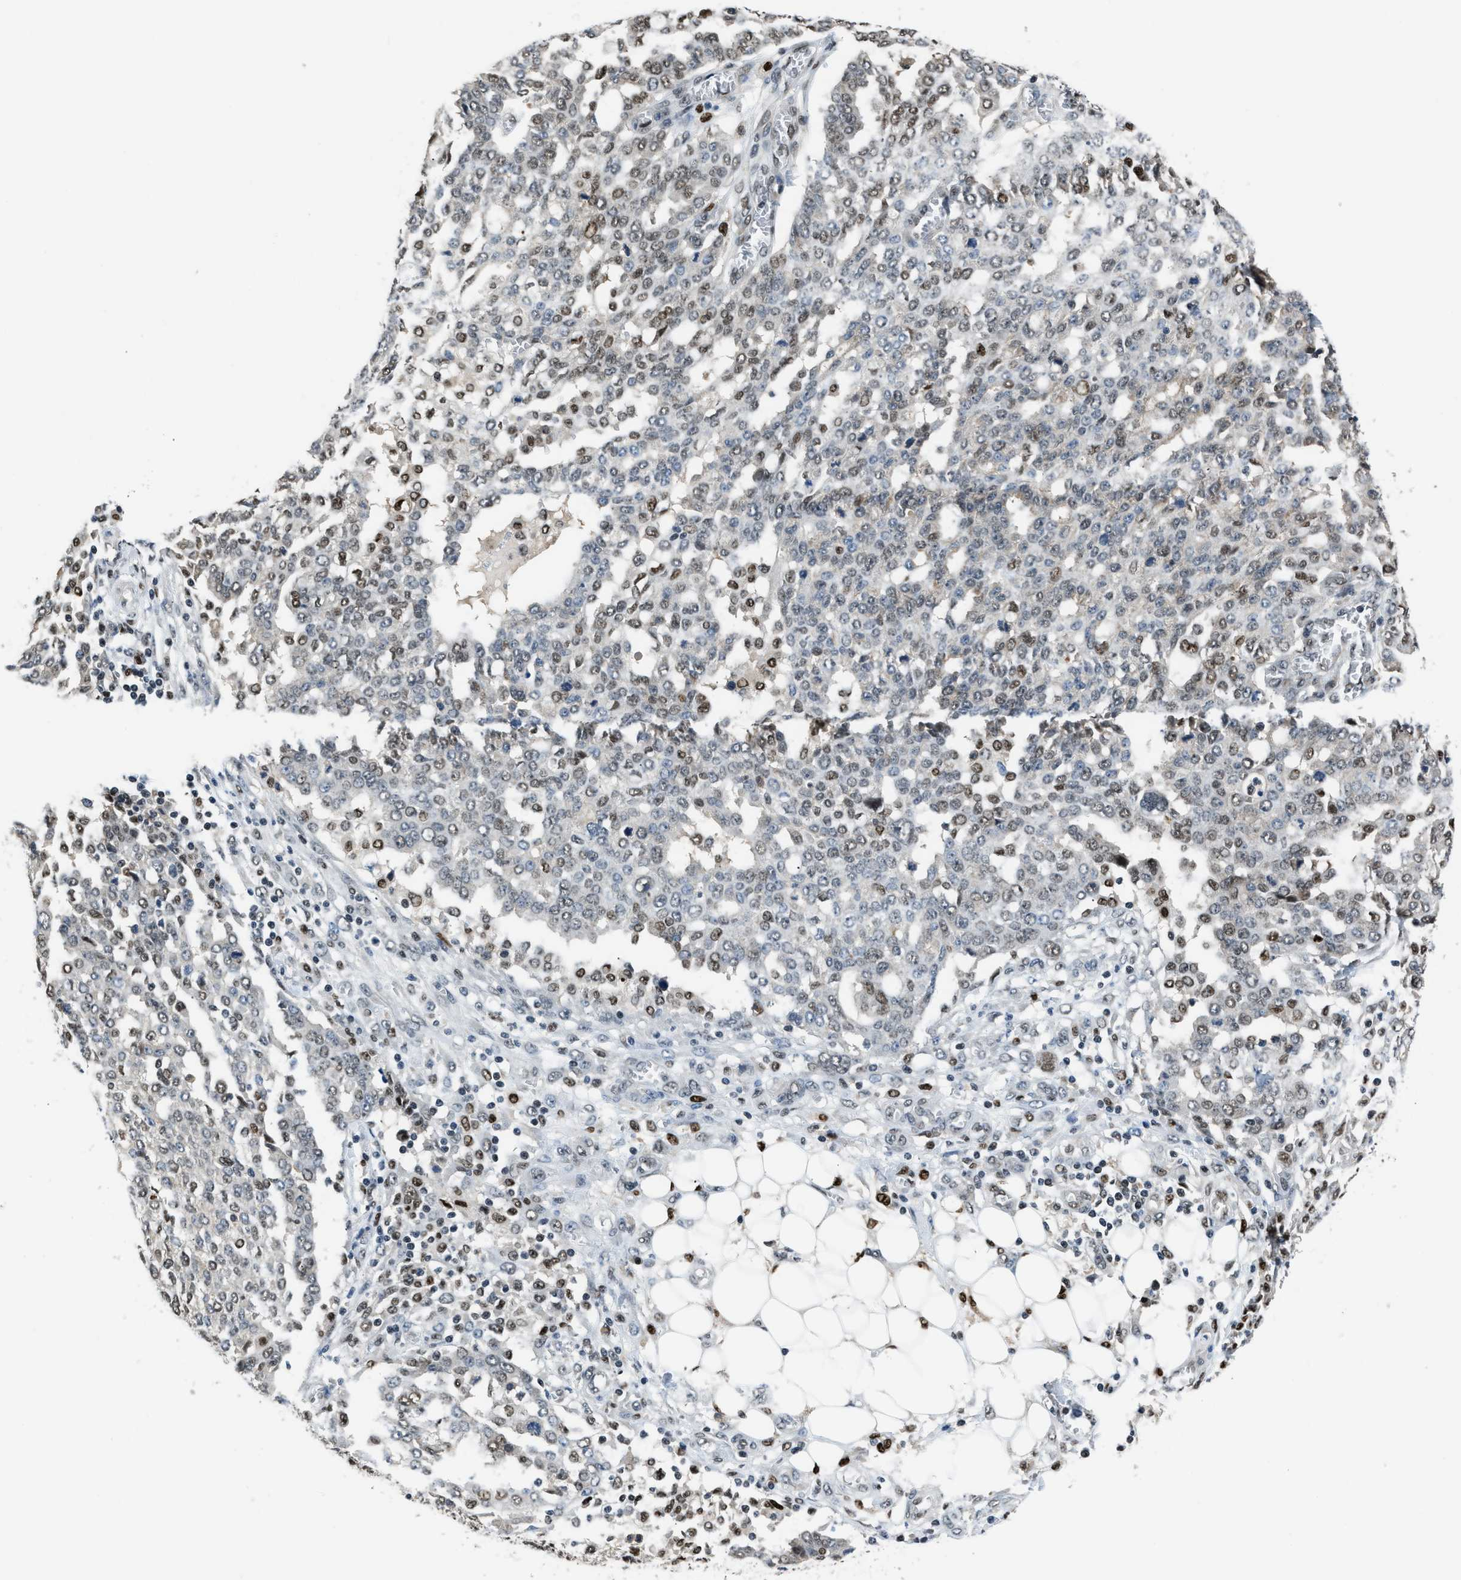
{"staining": {"intensity": "weak", "quantity": "25%-75%", "location": "nuclear"}, "tissue": "ovarian cancer", "cell_type": "Tumor cells", "image_type": "cancer", "snomed": [{"axis": "morphology", "description": "Cystadenocarcinoma, serous, NOS"}, {"axis": "topography", "description": "Soft tissue"}, {"axis": "topography", "description": "Ovary"}], "caption": "An IHC photomicrograph of neoplastic tissue is shown. Protein staining in brown highlights weak nuclear positivity in ovarian cancer within tumor cells.", "gene": "ALX1", "patient": {"sex": "female", "age": 57}}